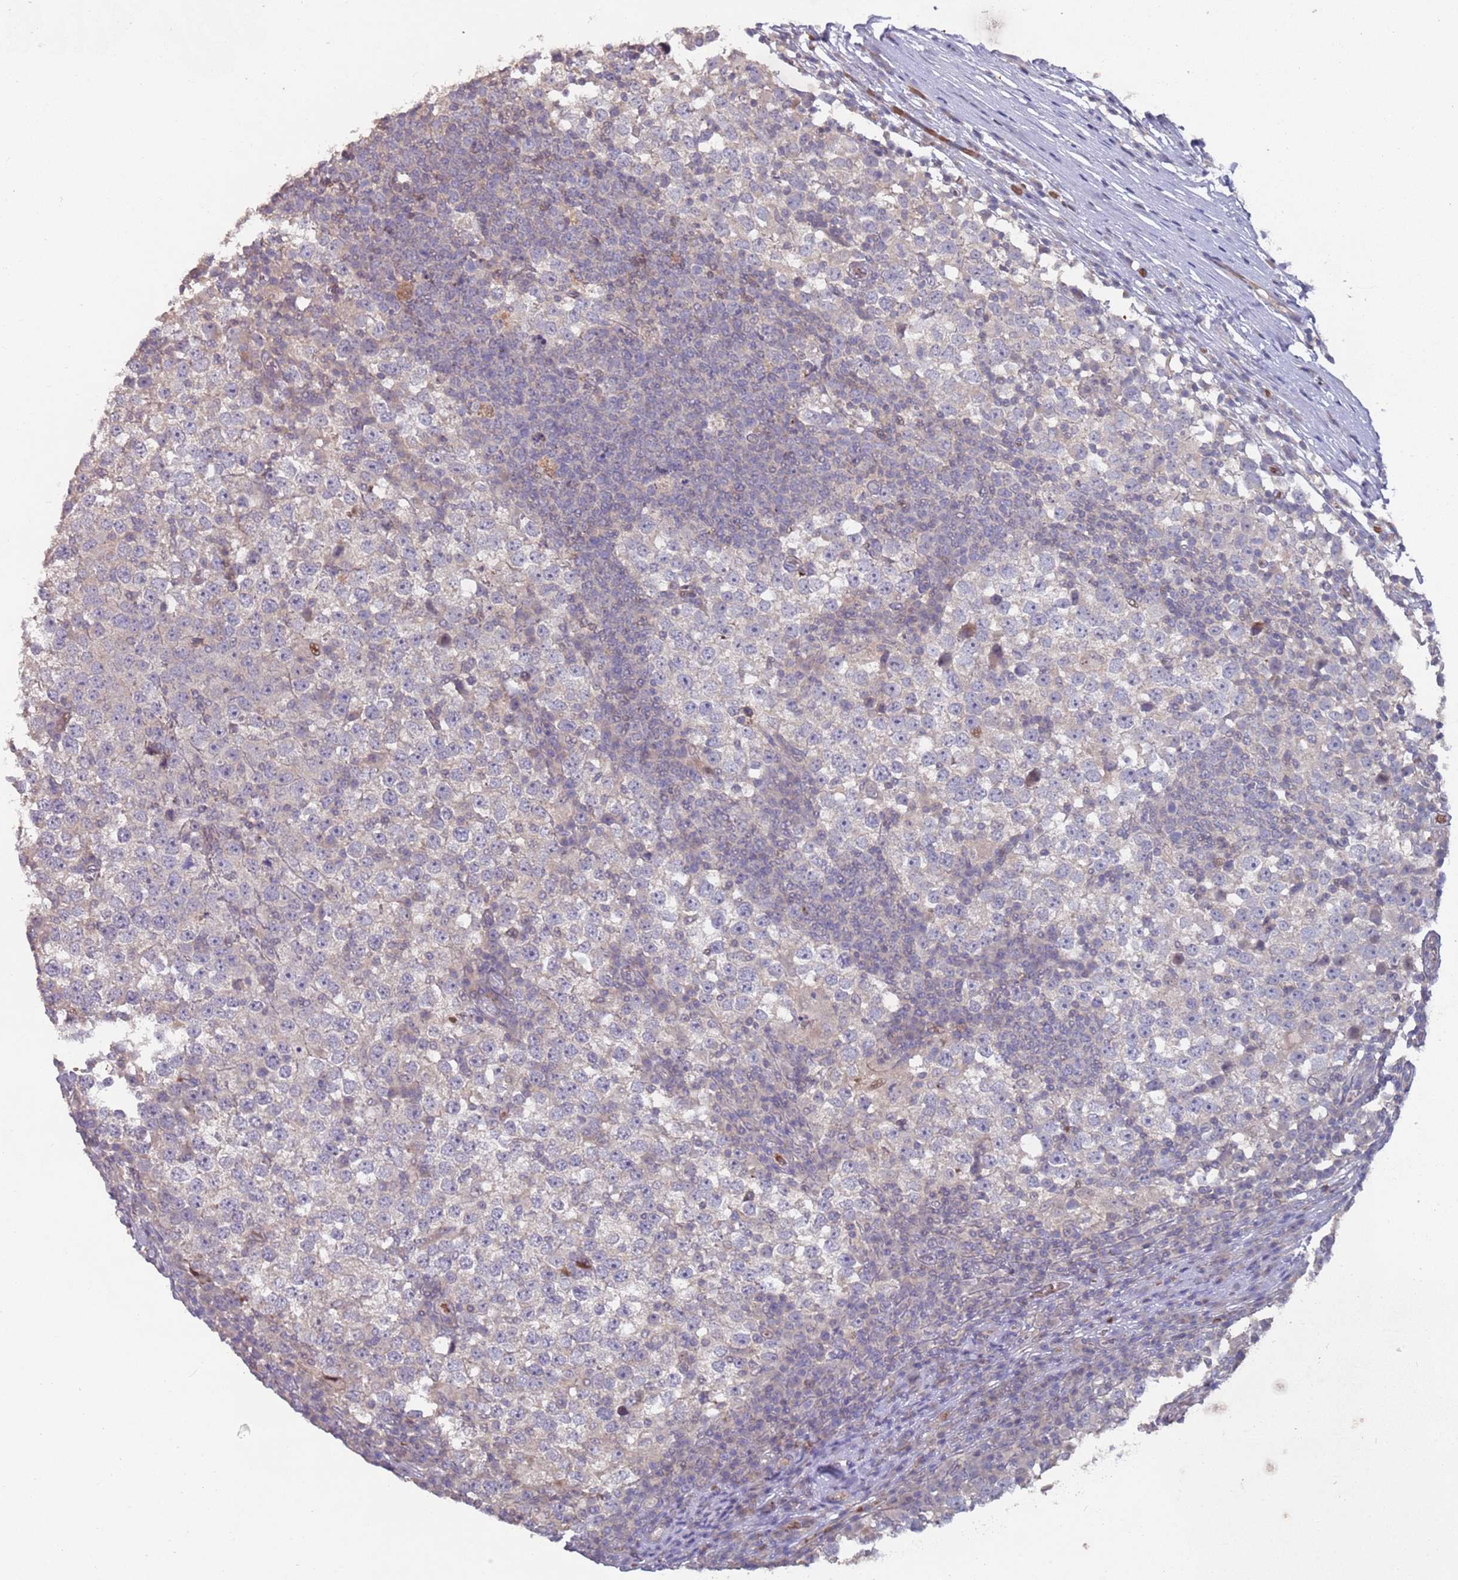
{"staining": {"intensity": "negative", "quantity": "none", "location": "none"}, "tissue": "testis cancer", "cell_type": "Tumor cells", "image_type": "cancer", "snomed": [{"axis": "morphology", "description": "Seminoma, NOS"}, {"axis": "topography", "description": "Testis"}], "caption": "Tumor cells show no significant positivity in testis seminoma.", "gene": "LACC1", "patient": {"sex": "male", "age": 65}}